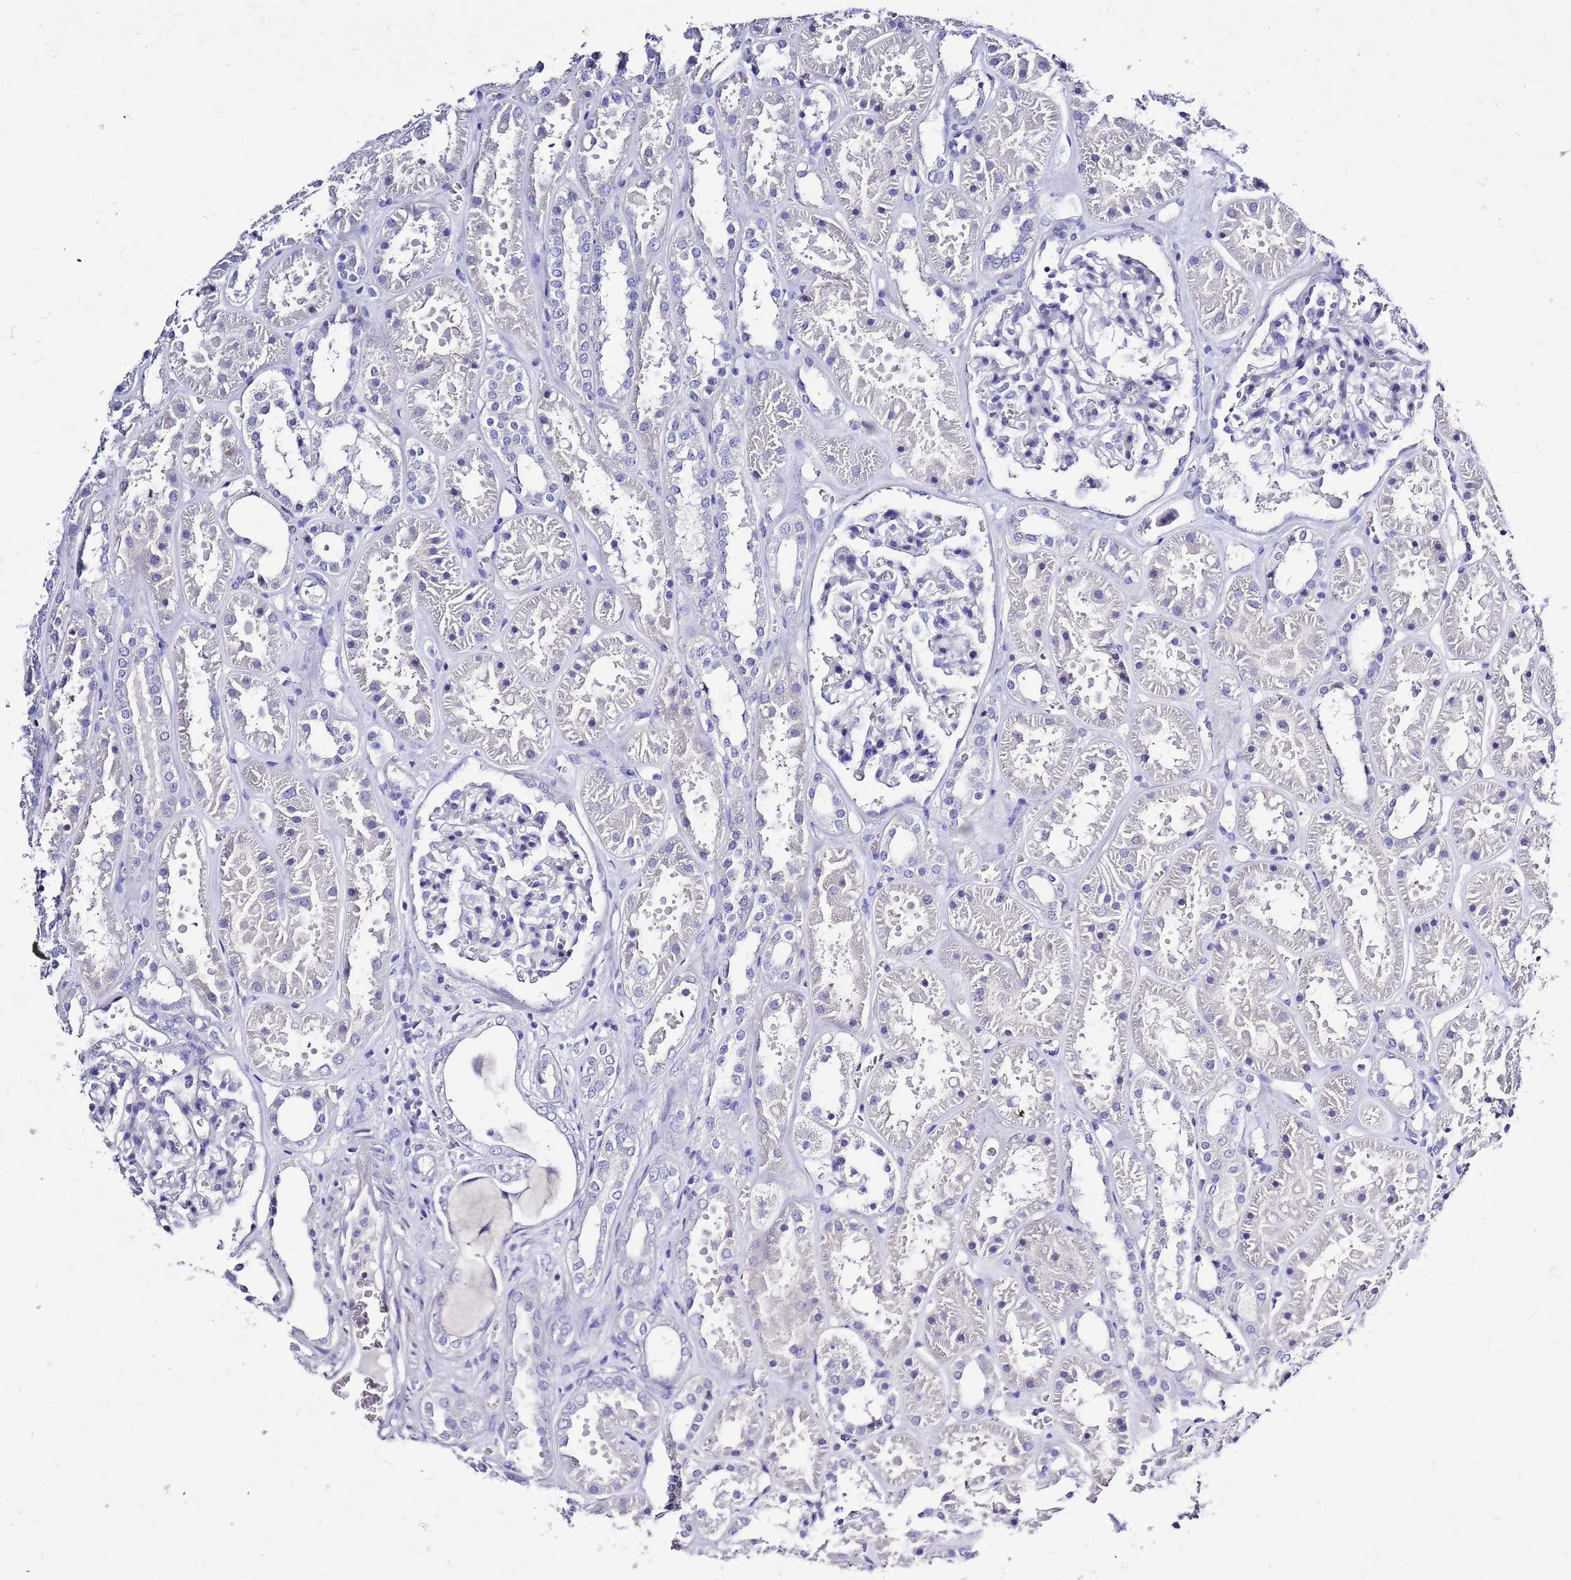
{"staining": {"intensity": "negative", "quantity": "none", "location": "none"}, "tissue": "kidney", "cell_type": "Cells in glomeruli", "image_type": "normal", "snomed": [{"axis": "morphology", "description": "Normal tissue, NOS"}, {"axis": "topography", "description": "Kidney"}], "caption": "DAB (3,3'-diaminobenzidine) immunohistochemical staining of normal kidney shows no significant staining in cells in glomeruli.", "gene": "MTMR2", "patient": {"sex": "female", "age": 41}}